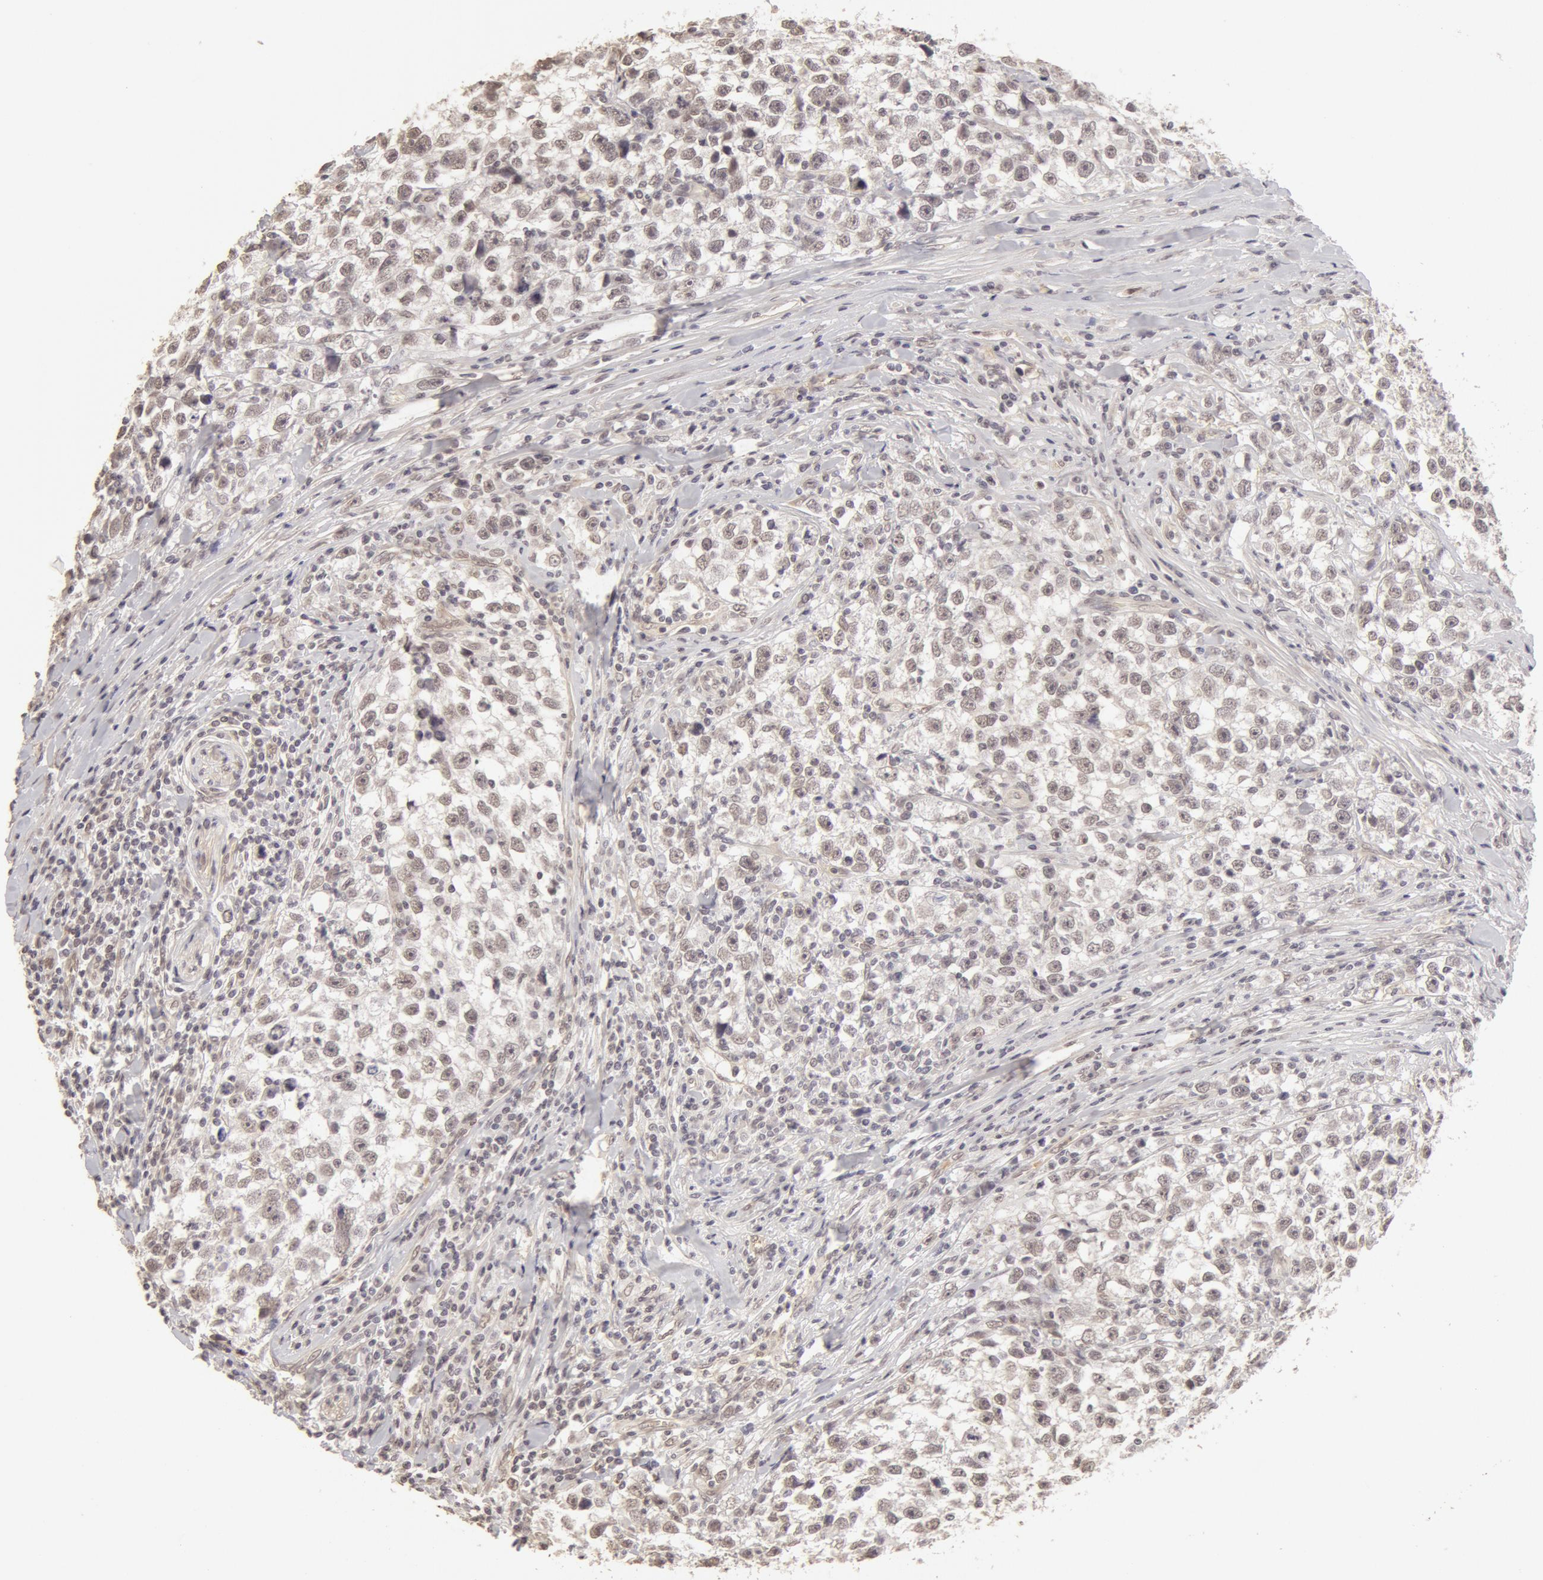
{"staining": {"intensity": "weak", "quantity": ">75%", "location": "nuclear"}, "tissue": "testis cancer", "cell_type": "Tumor cells", "image_type": "cancer", "snomed": [{"axis": "morphology", "description": "Seminoma, NOS"}, {"axis": "morphology", "description": "Carcinoma, Embryonal, NOS"}, {"axis": "topography", "description": "Testis"}], "caption": "IHC staining of testis seminoma, which displays low levels of weak nuclear expression in about >75% of tumor cells indicating weak nuclear protein positivity. The staining was performed using DAB (3,3'-diaminobenzidine) (brown) for protein detection and nuclei were counterstained in hematoxylin (blue).", "gene": "ADAM10", "patient": {"sex": "male", "age": 30}}